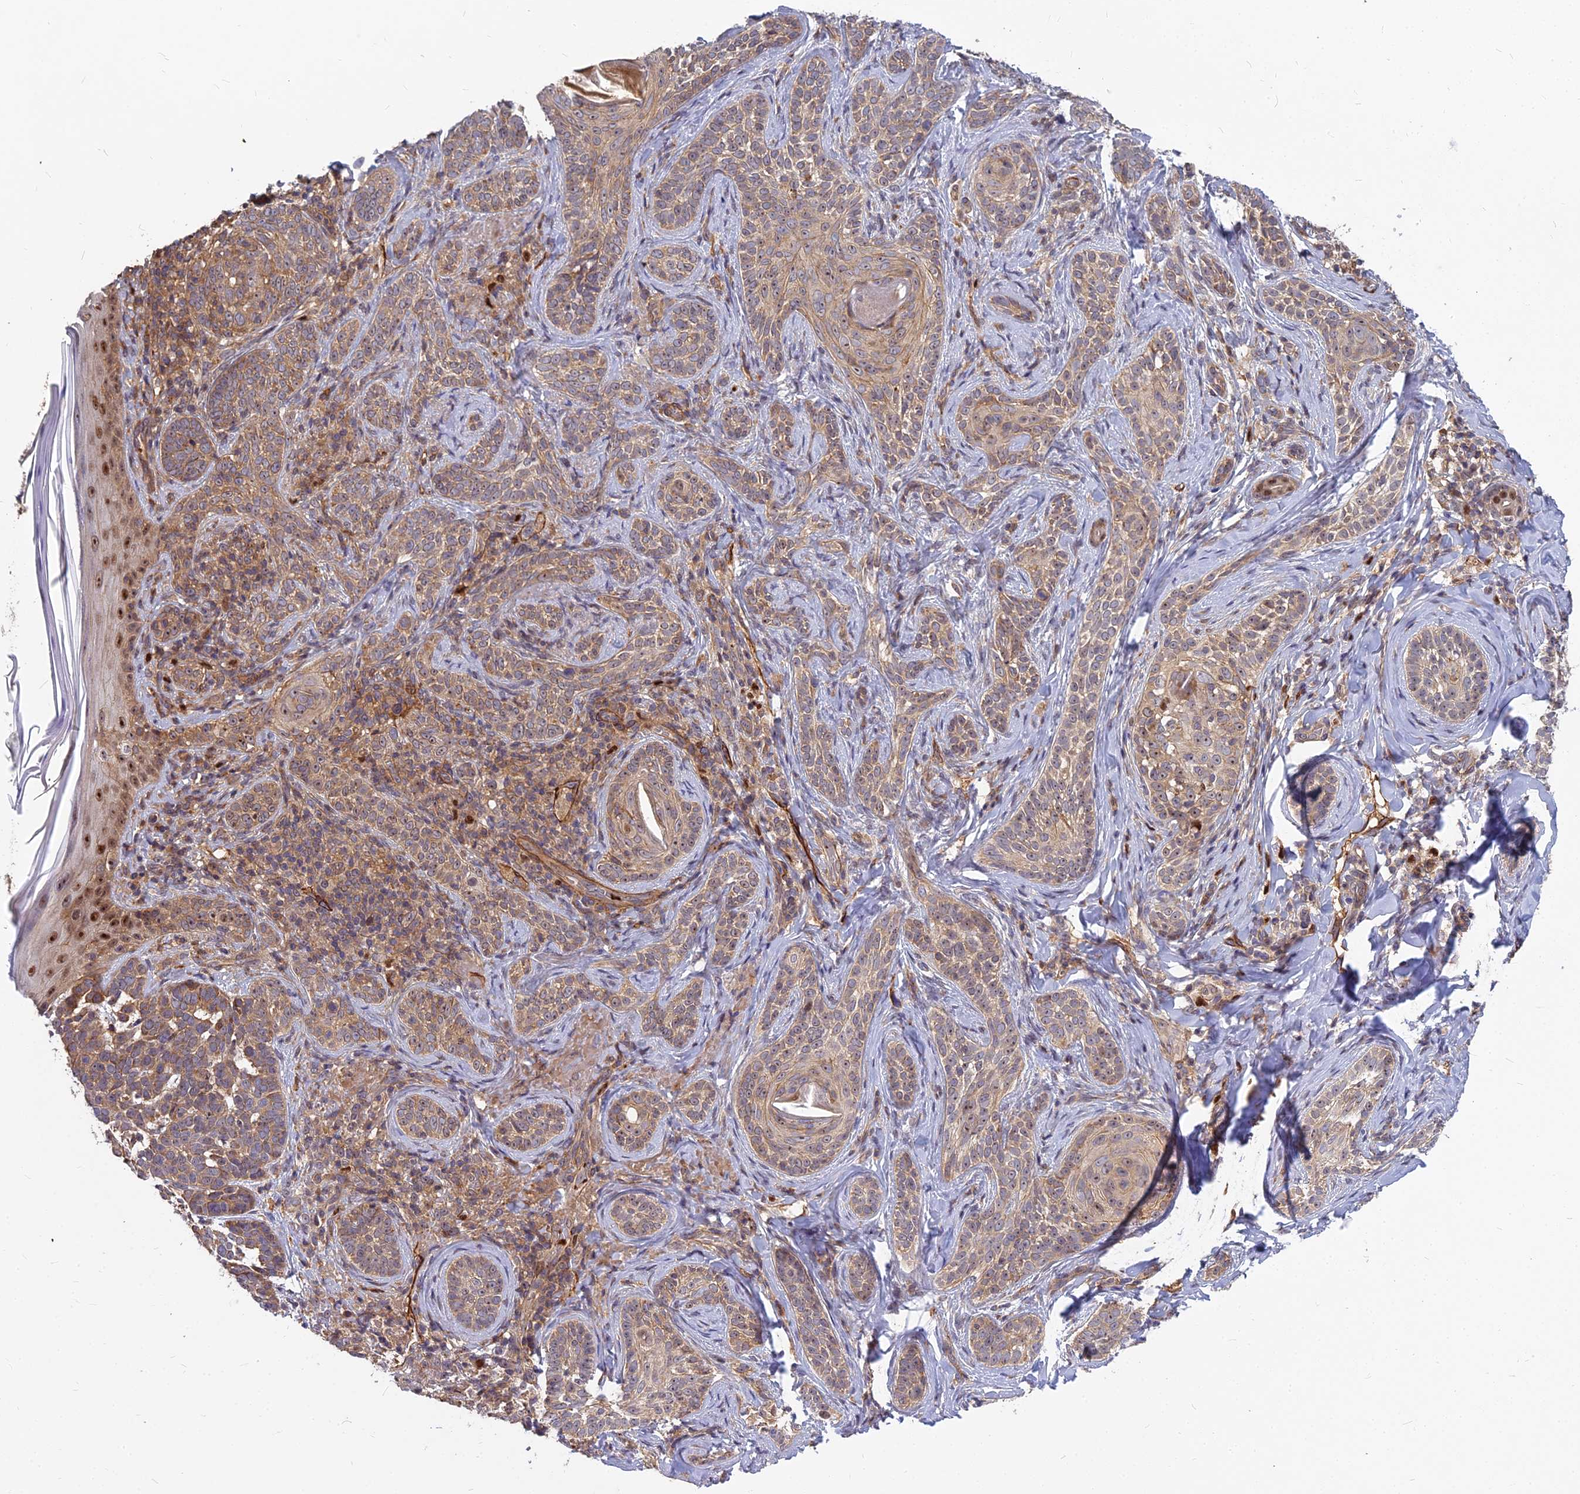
{"staining": {"intensity": "moderate", "quantity": ">75%", "location": "cytoplasmic/membranous"}, "tissue": "skin cancer", "cell_type": "Tumor cells", "image_type": "cancer", "snomed": [{"axis": "morphology", "description": "Basal cell carcinoma"}, {"axis": "topography", "description": "Skin"}], "caption": "This histopathology image displays skin cancer (basal cell carcinoma) stained with IHC to label a protein in brown. The cytoplasmic/membranous of tumor cells show moderate positivity for the protein. Nuclei are counter-stained blue.", "gene": "TCEA3", "patient": {"sex": "male", "age": 71}}